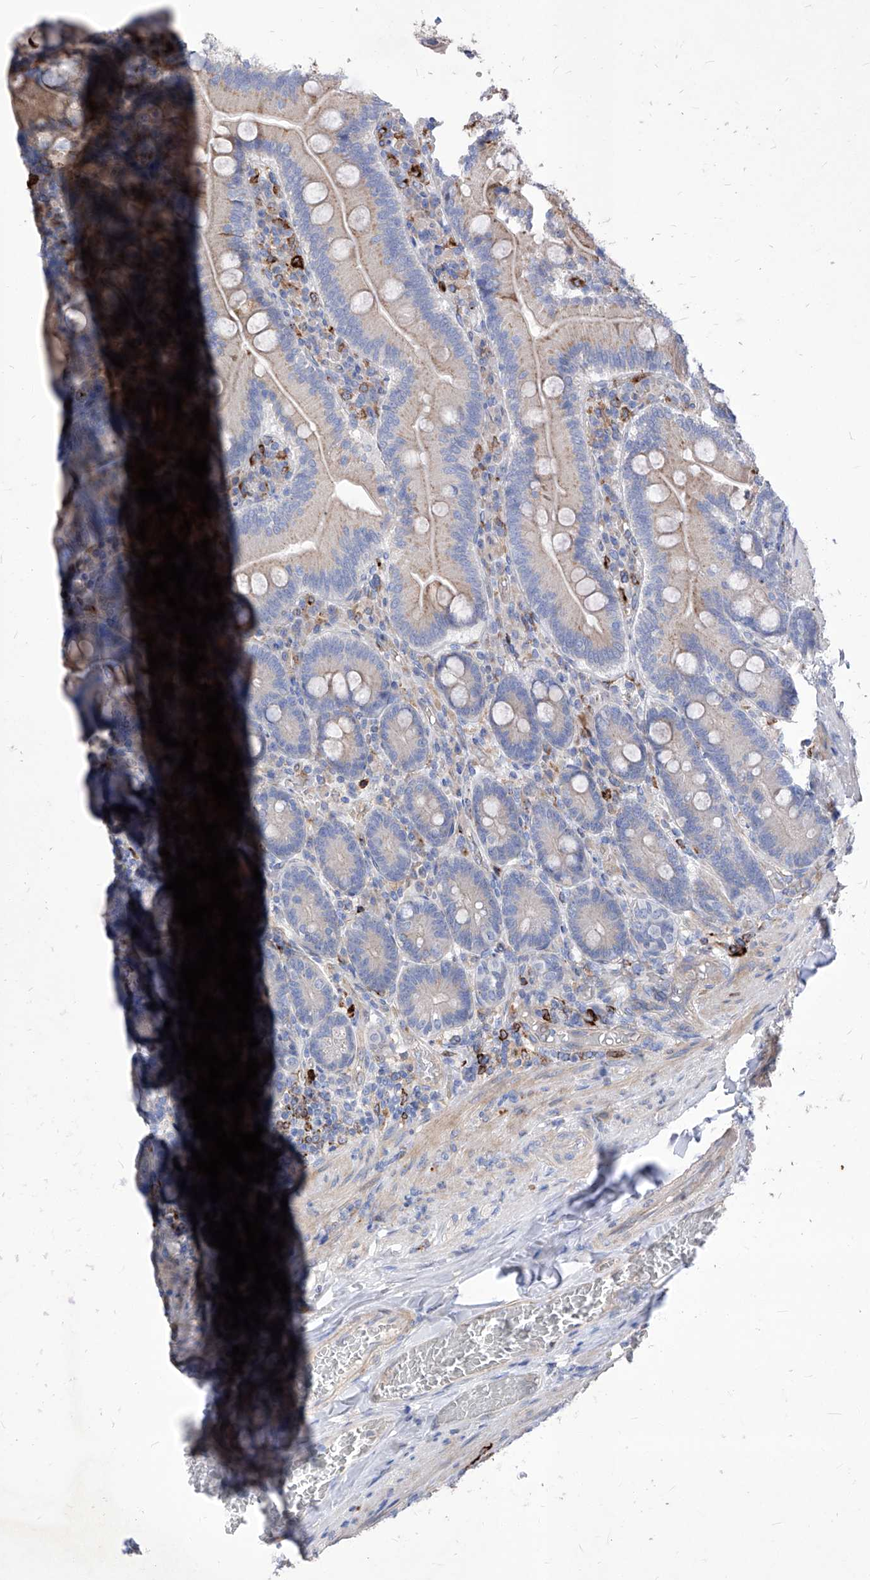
{"staining": {"intensity": "moderate", "quantity": "25%-75%", "location": "cytoplasmic/membranous"}, "tissue": "duodenum", "cell_type": "Glandular cells", "image_type": "normal", "snomed": [{"axis": "morphology", "description": "Normal tissue, NOS"}, {"axis": "topography", "description": "Duodenum"}], "caption": "High-magnification brightfield microscopy of normal duodenum stained with DAB (3,3'-diaminobenzidine) (brown) and counterstained with hematoxylin (blue). glandular cells exhibit moderate cytoplasmic/membranous expression is appreciated in about25%-75% of cells.", "gene": "UBOX5", "patient": {"sex": "female", "age": 62}}